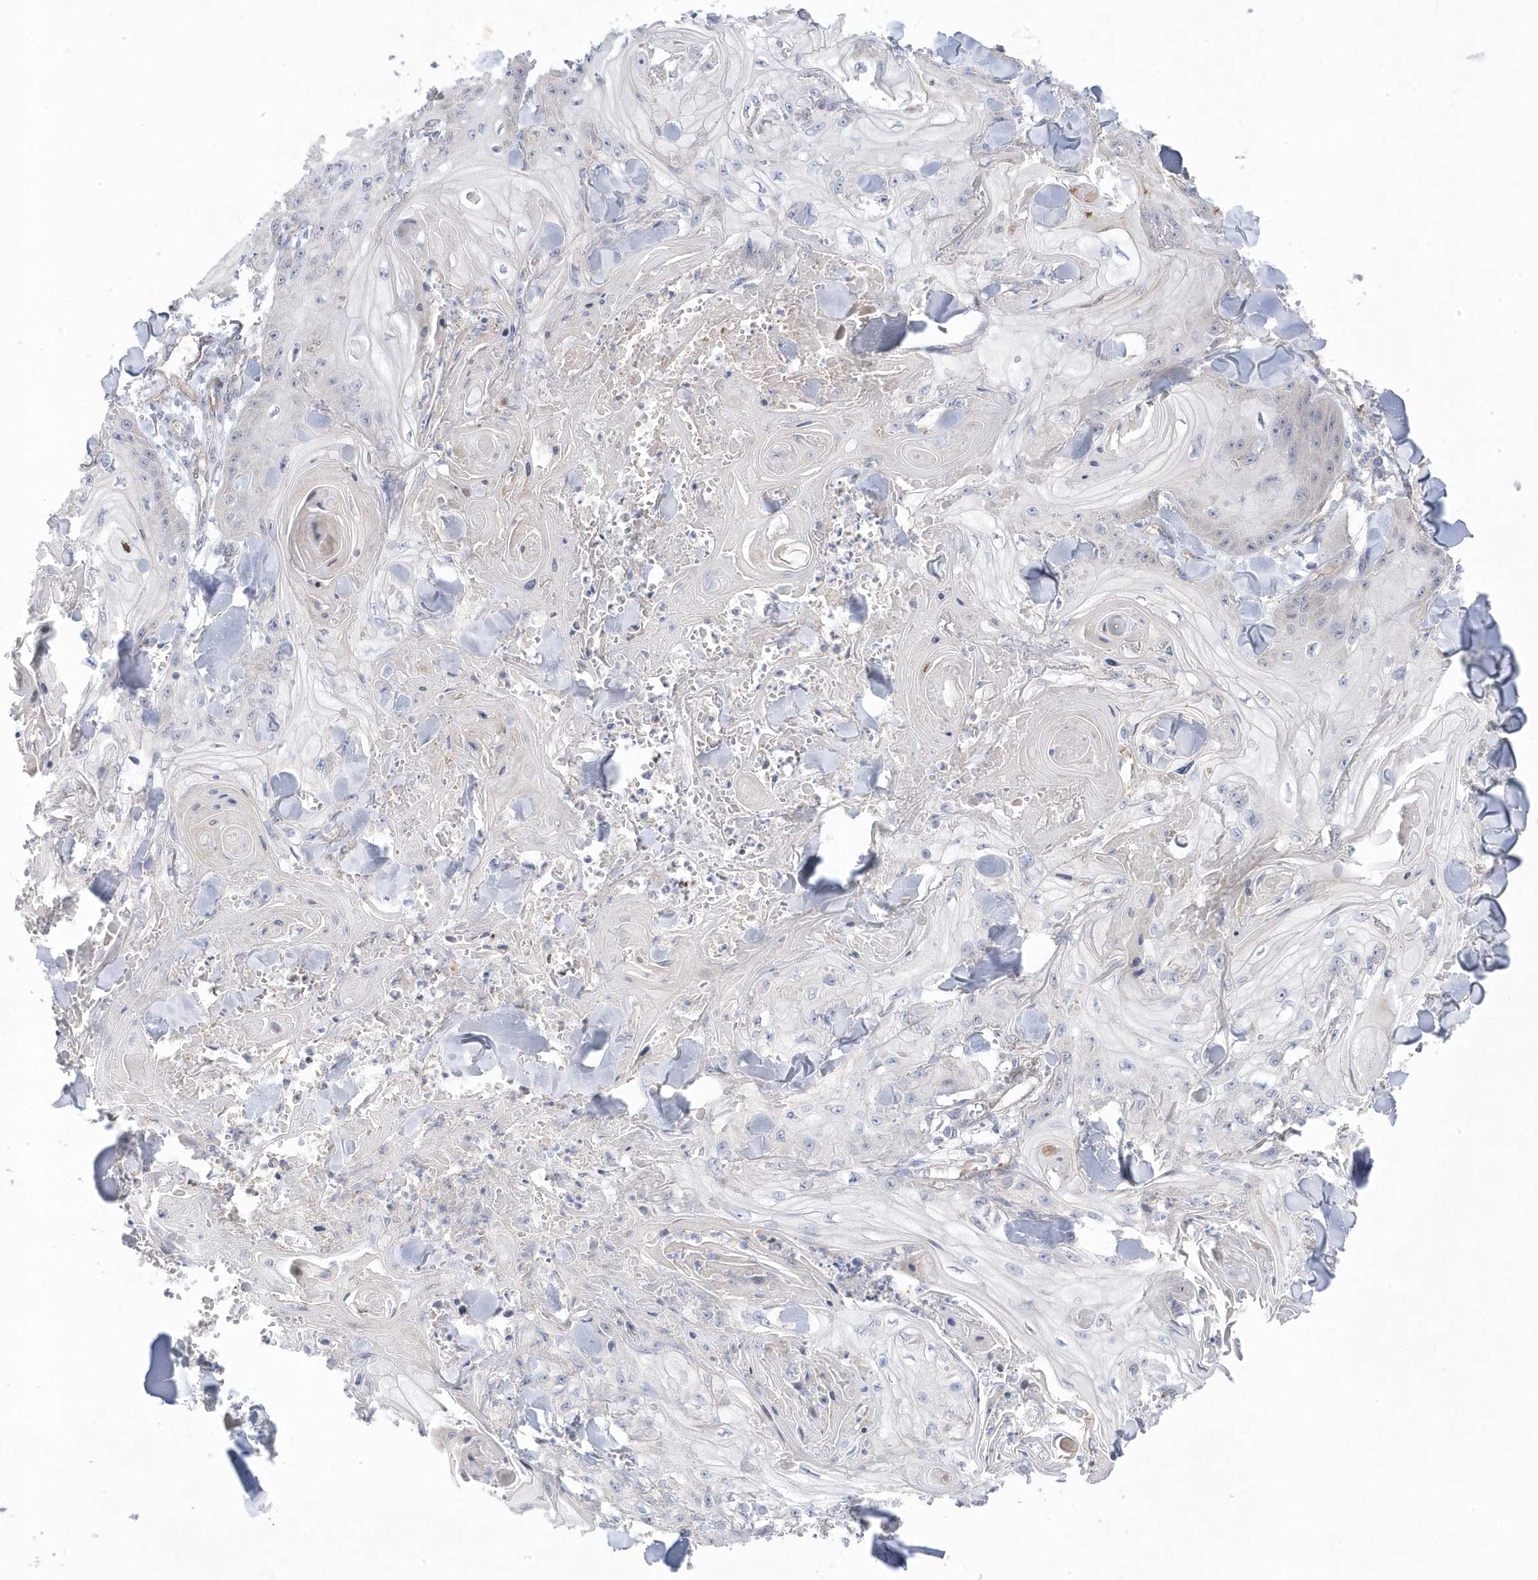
{"staining": {"intensity": "negative", "quantity": "none", "location": "none"}, "tissue": "skin cancer", "cell_type": "Tumor cells", "image_type": "cancer", "snomed": [{"axis": "morphology", "description": "Squamous cell carcinoma, NOS"}, {"axis": "topography", "description": "Skin"}], "caption": "Micrograph shows no significant protein positivity in tumor cells of skin squamous cell carcinoma.", "gene": "ANAPC1", "patient": {"sex": "male", "age": 74}}